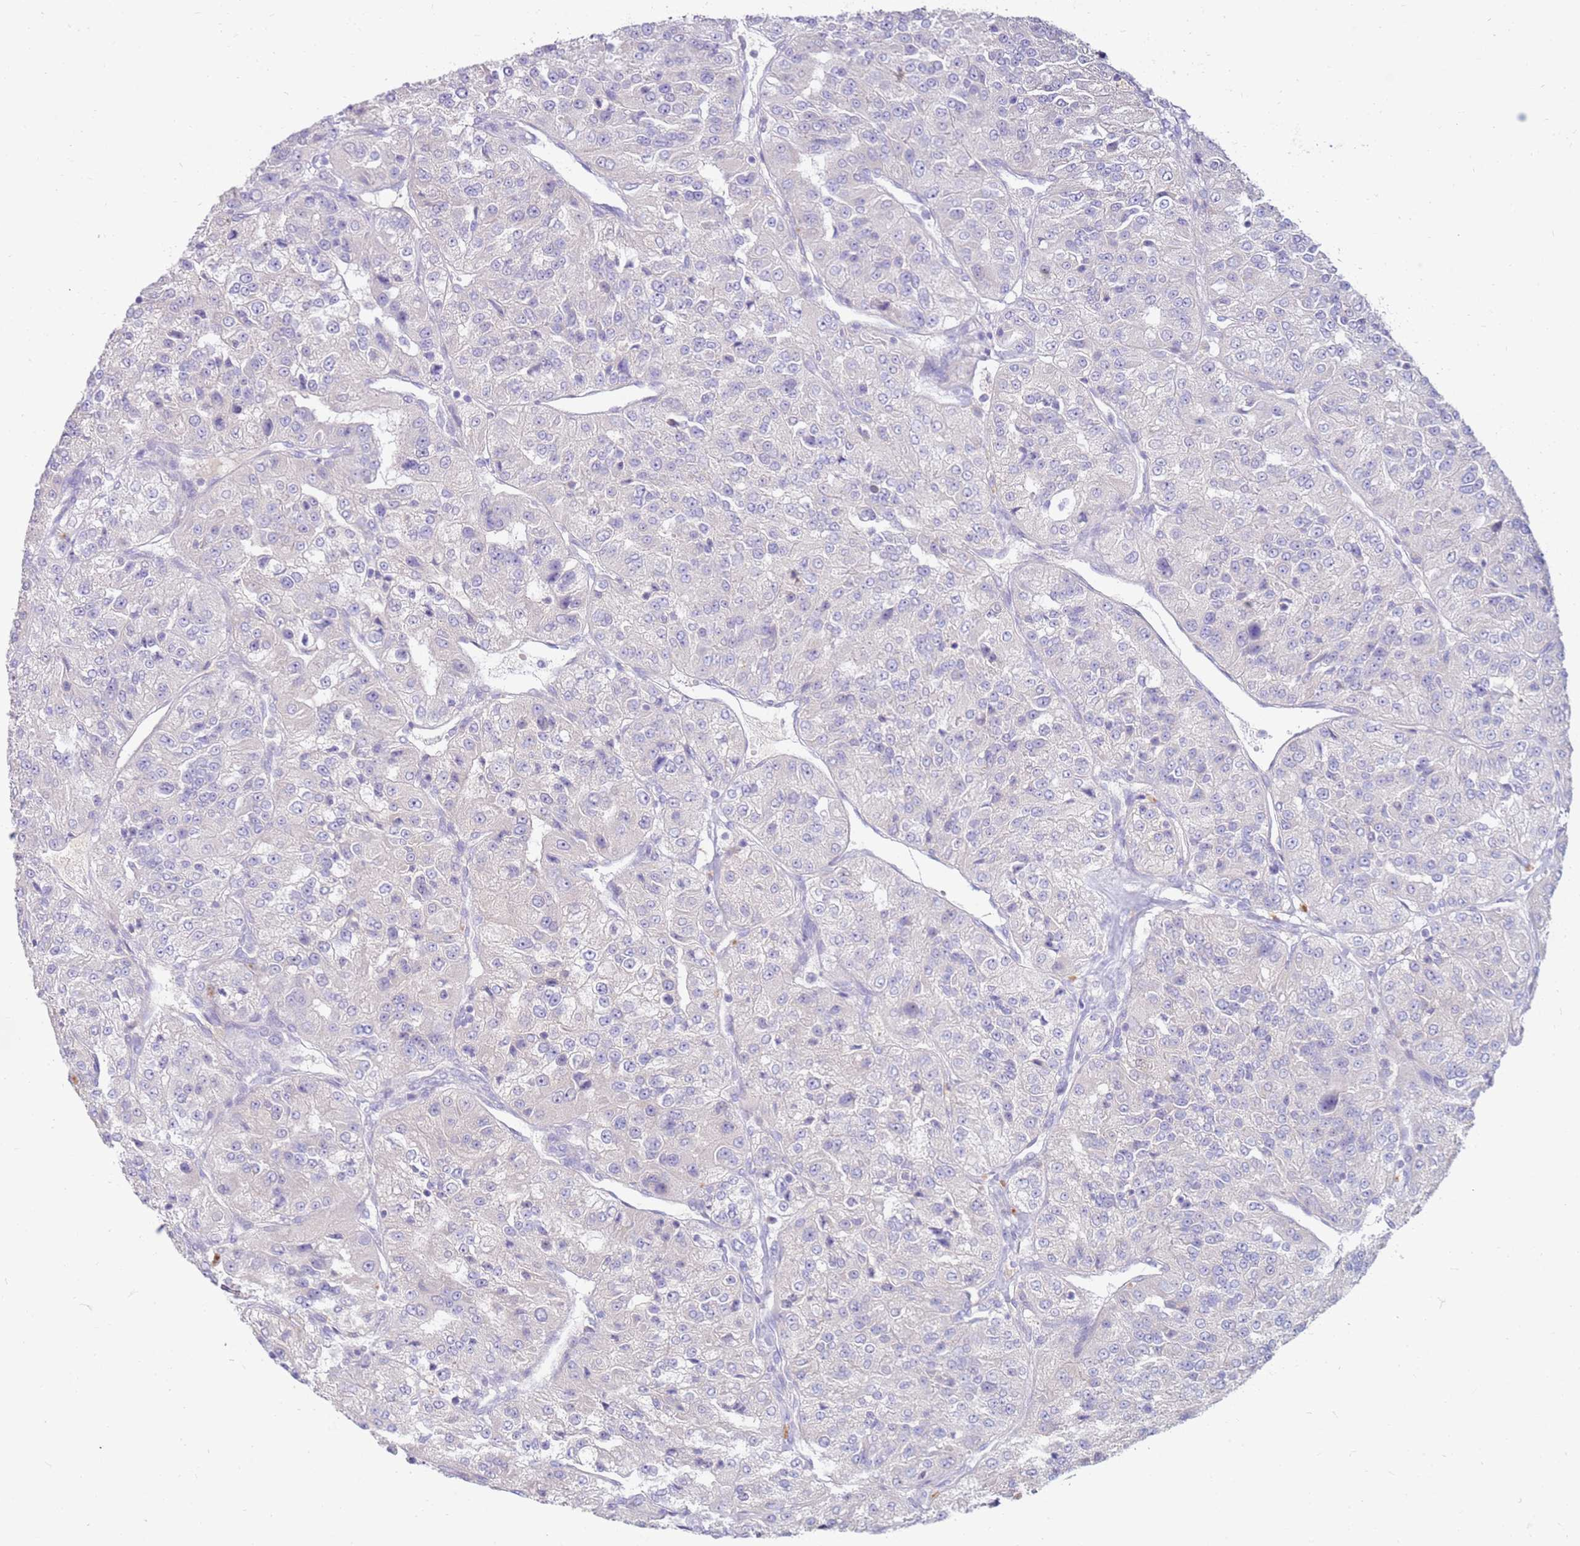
{"staining": {"intensity": "negative", "quantity": "none", "location": "none"}, "tissue": "renal cancer", "cell_type": "Tumor cells", "image_type": "cancer", "snomed": [{"axis": "morphology", "description": "Adenocarcinoma, NOS"}, {"axis": "topography", "description": "Kidney"}], "caption": "IHC of renal cancer (adenocarcinoma) reveals no expression in tumor cells. Brightfield microscopy of immunohistochemistry stained with DAB (brown) and hematoxylin (blue), captured at high magnification.", "gene": "SLC44A4", "patient": {"sex": "female", "age": 63}}